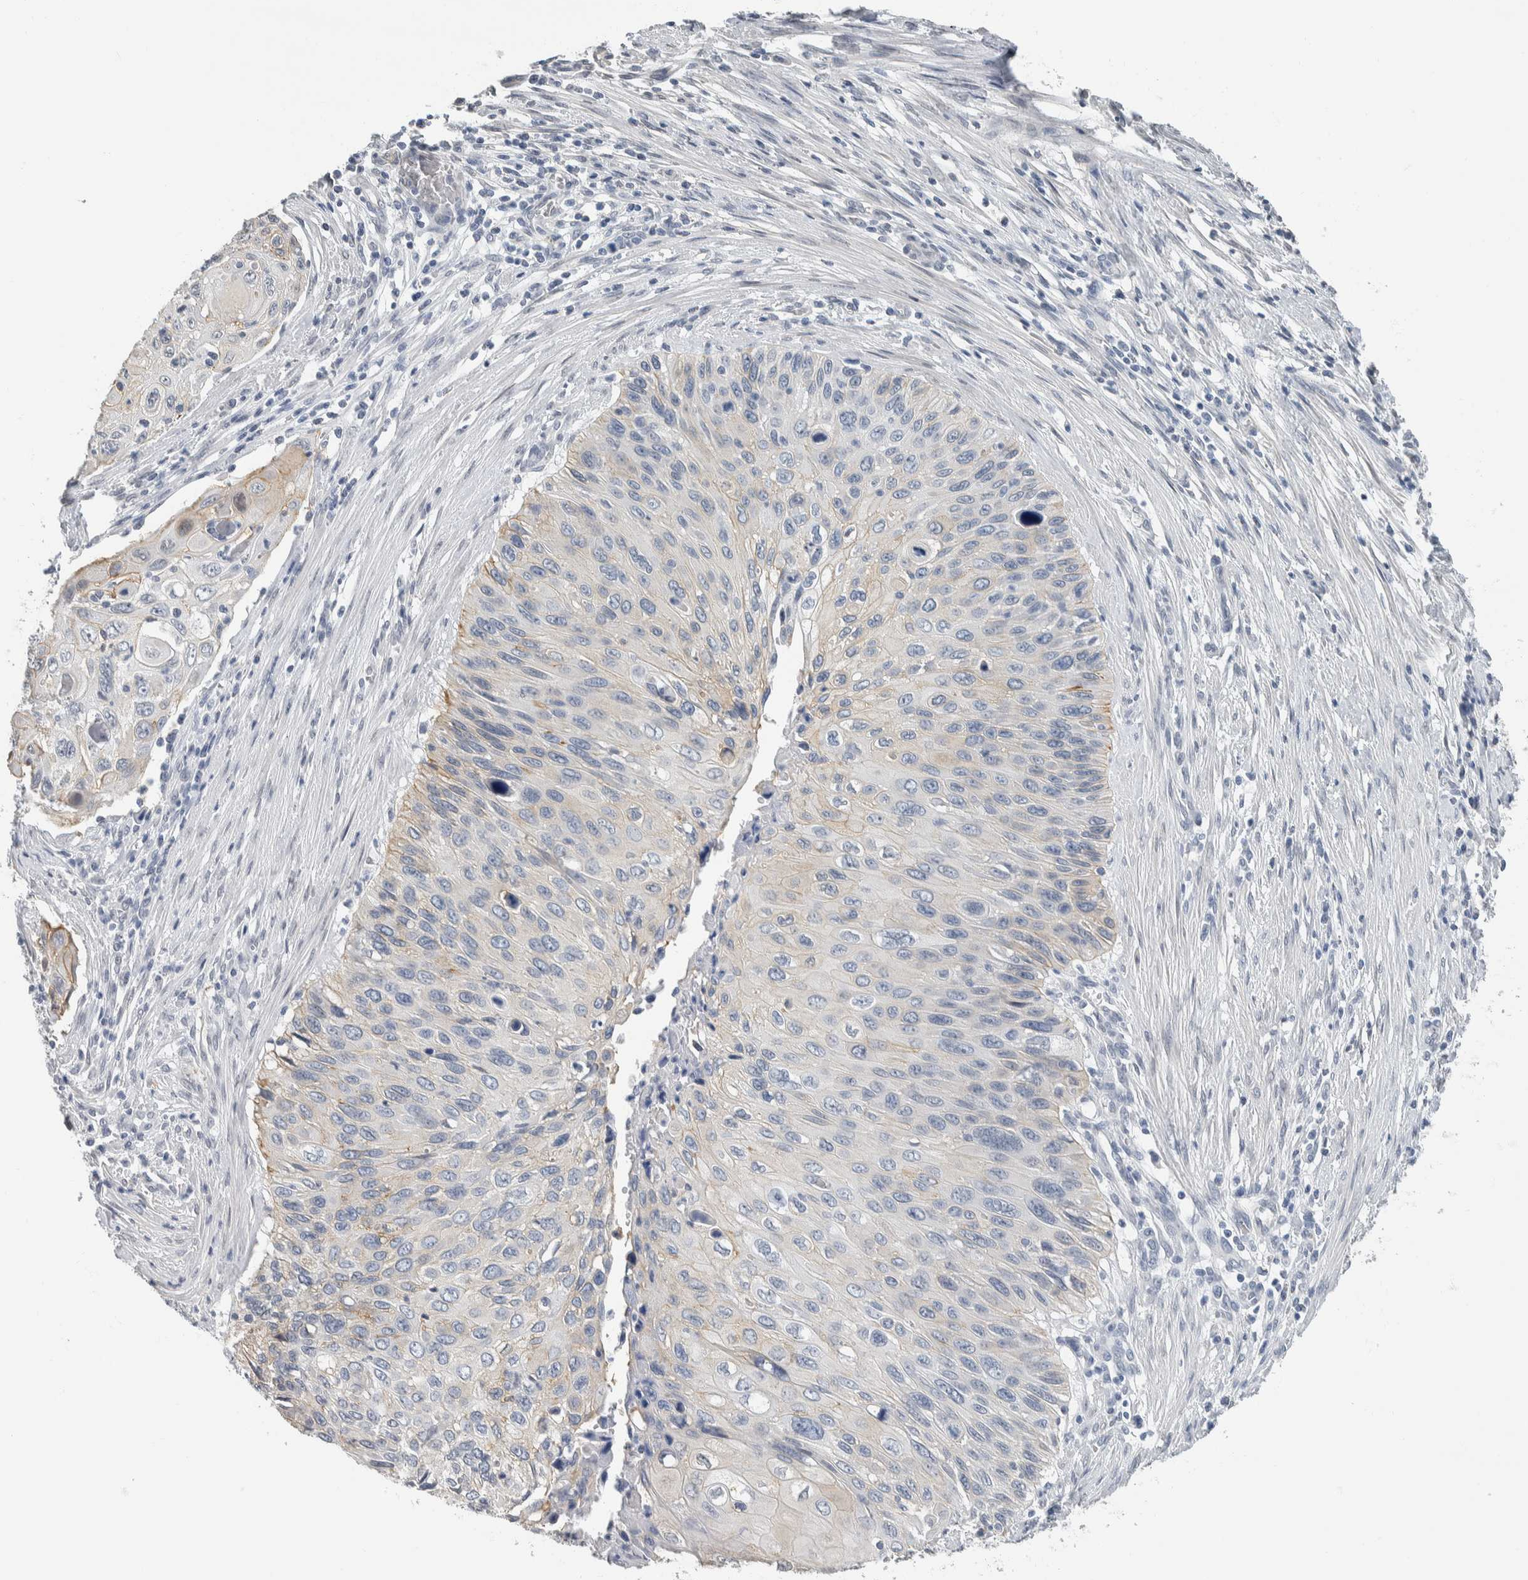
{"staining": {"intensity": "weak", "quantity": "<25%", "location": "cytoplasmic/membranous"}, "tissue": "cervical cancer", "cell_type": "Tumor cells", "image_type": "cancer", "snomed": [{"axis": "morphology", "description": "Squamous cell carcinoma, NOS"}, {"axis": "topography", "description": "Cervix"}], "caption": "Tumor cells are negative for protein expression in human squamous cell carcinoma (cervical).", "gene": "NEFM", "patient": {"sex": "female", "age": 70}}